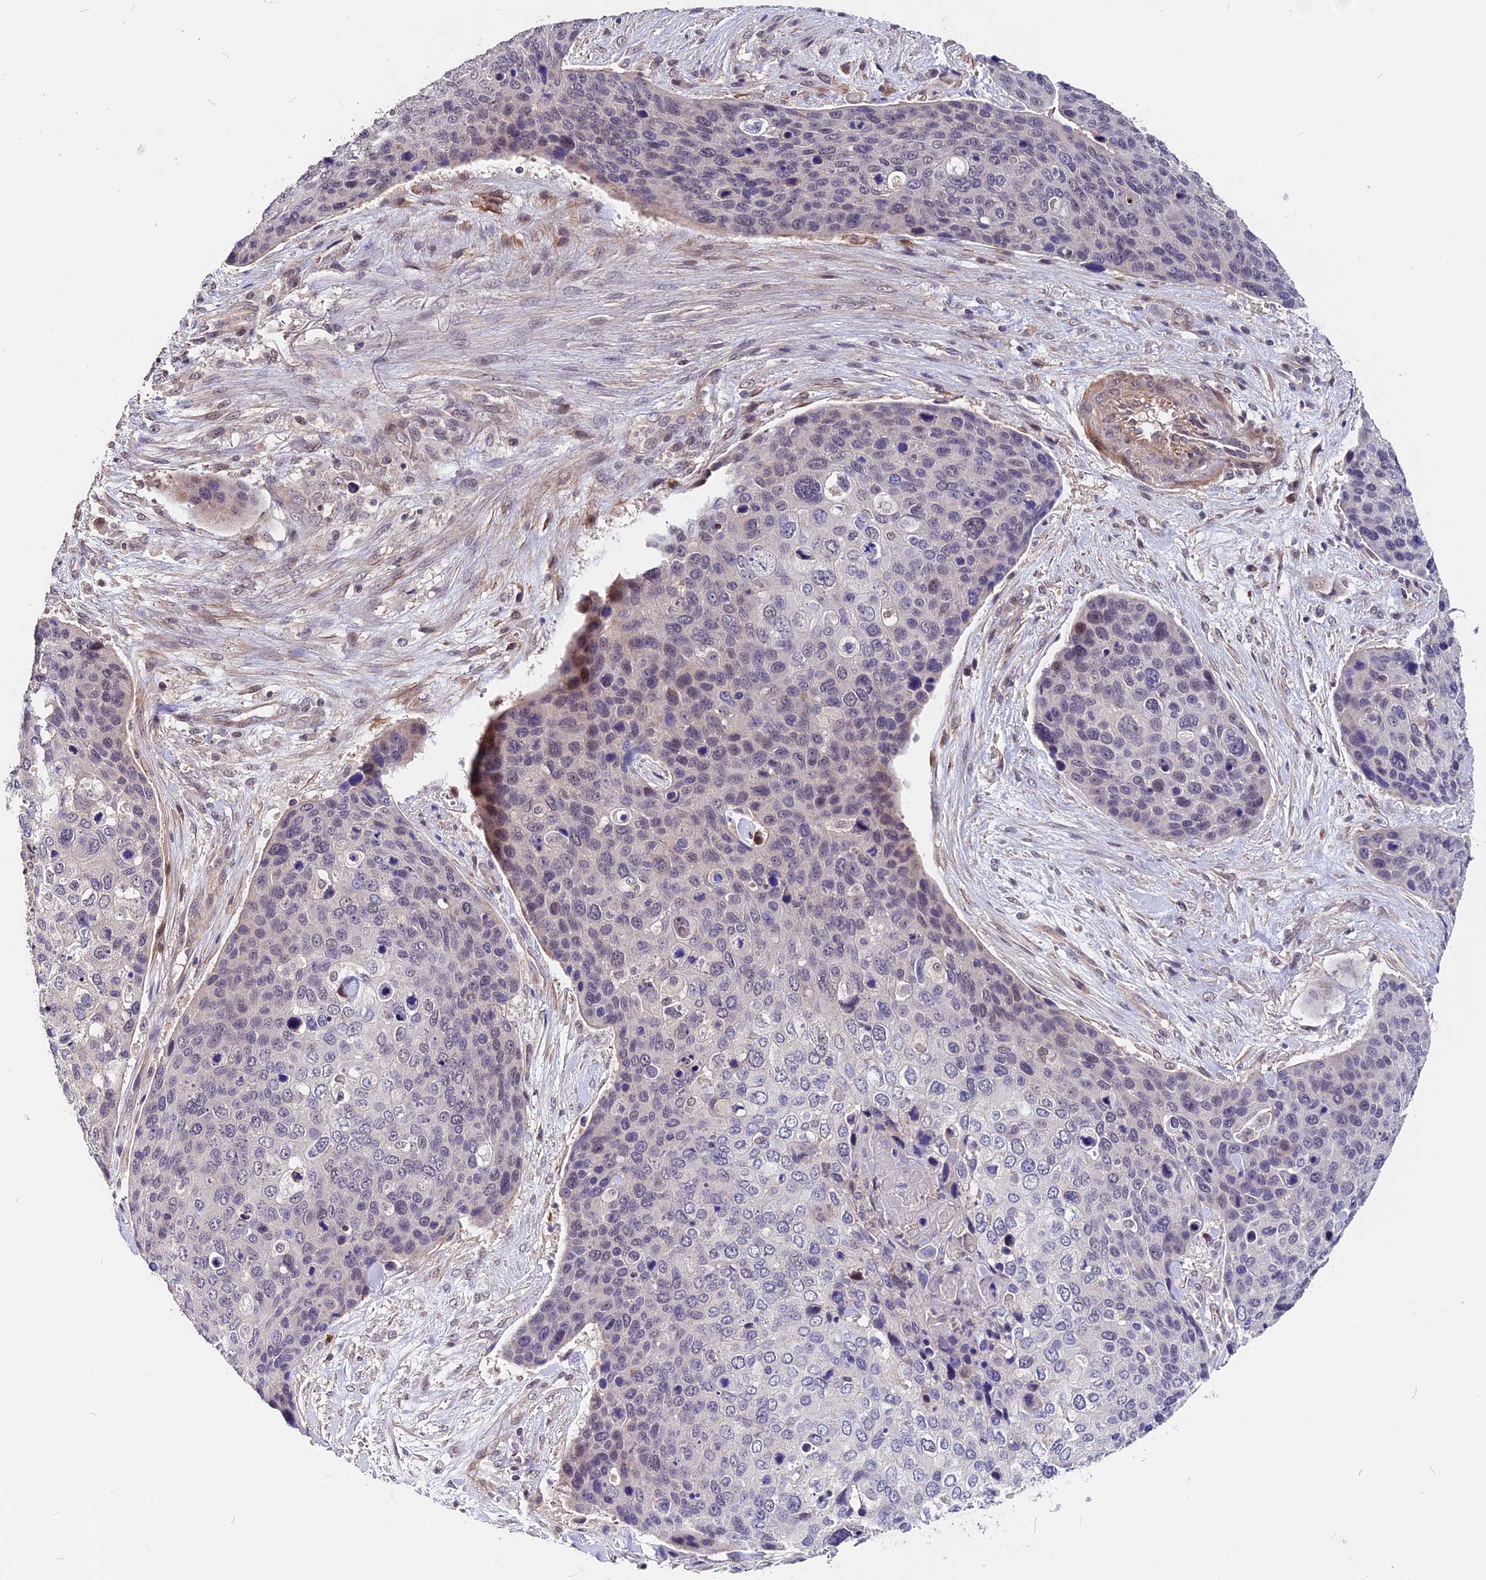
{"staining": {"intensity": "weak", "quantity": "<25%", "location": "cytoplasmic/membranous"}, "tissue": "skin cancer", "cell_type": "Tumor cells", "image_type": "cancer", "snomed": [{"axis": "morphology", "description": "Basal cell carcinoma"}, {"axis": "topography", "description": "Skin"}], "caption": "Immunohistochemistry image of skin cancer (basal cell carcinoma) stained for a protein (brown), which exhibits no expression in tumor cells. (DAB immunohistochemistry (IHC) visualized using brightfield microscopy, high magnification).", "gene": "ZC3H10", "patient": {"sex": "female", "age": 74}}